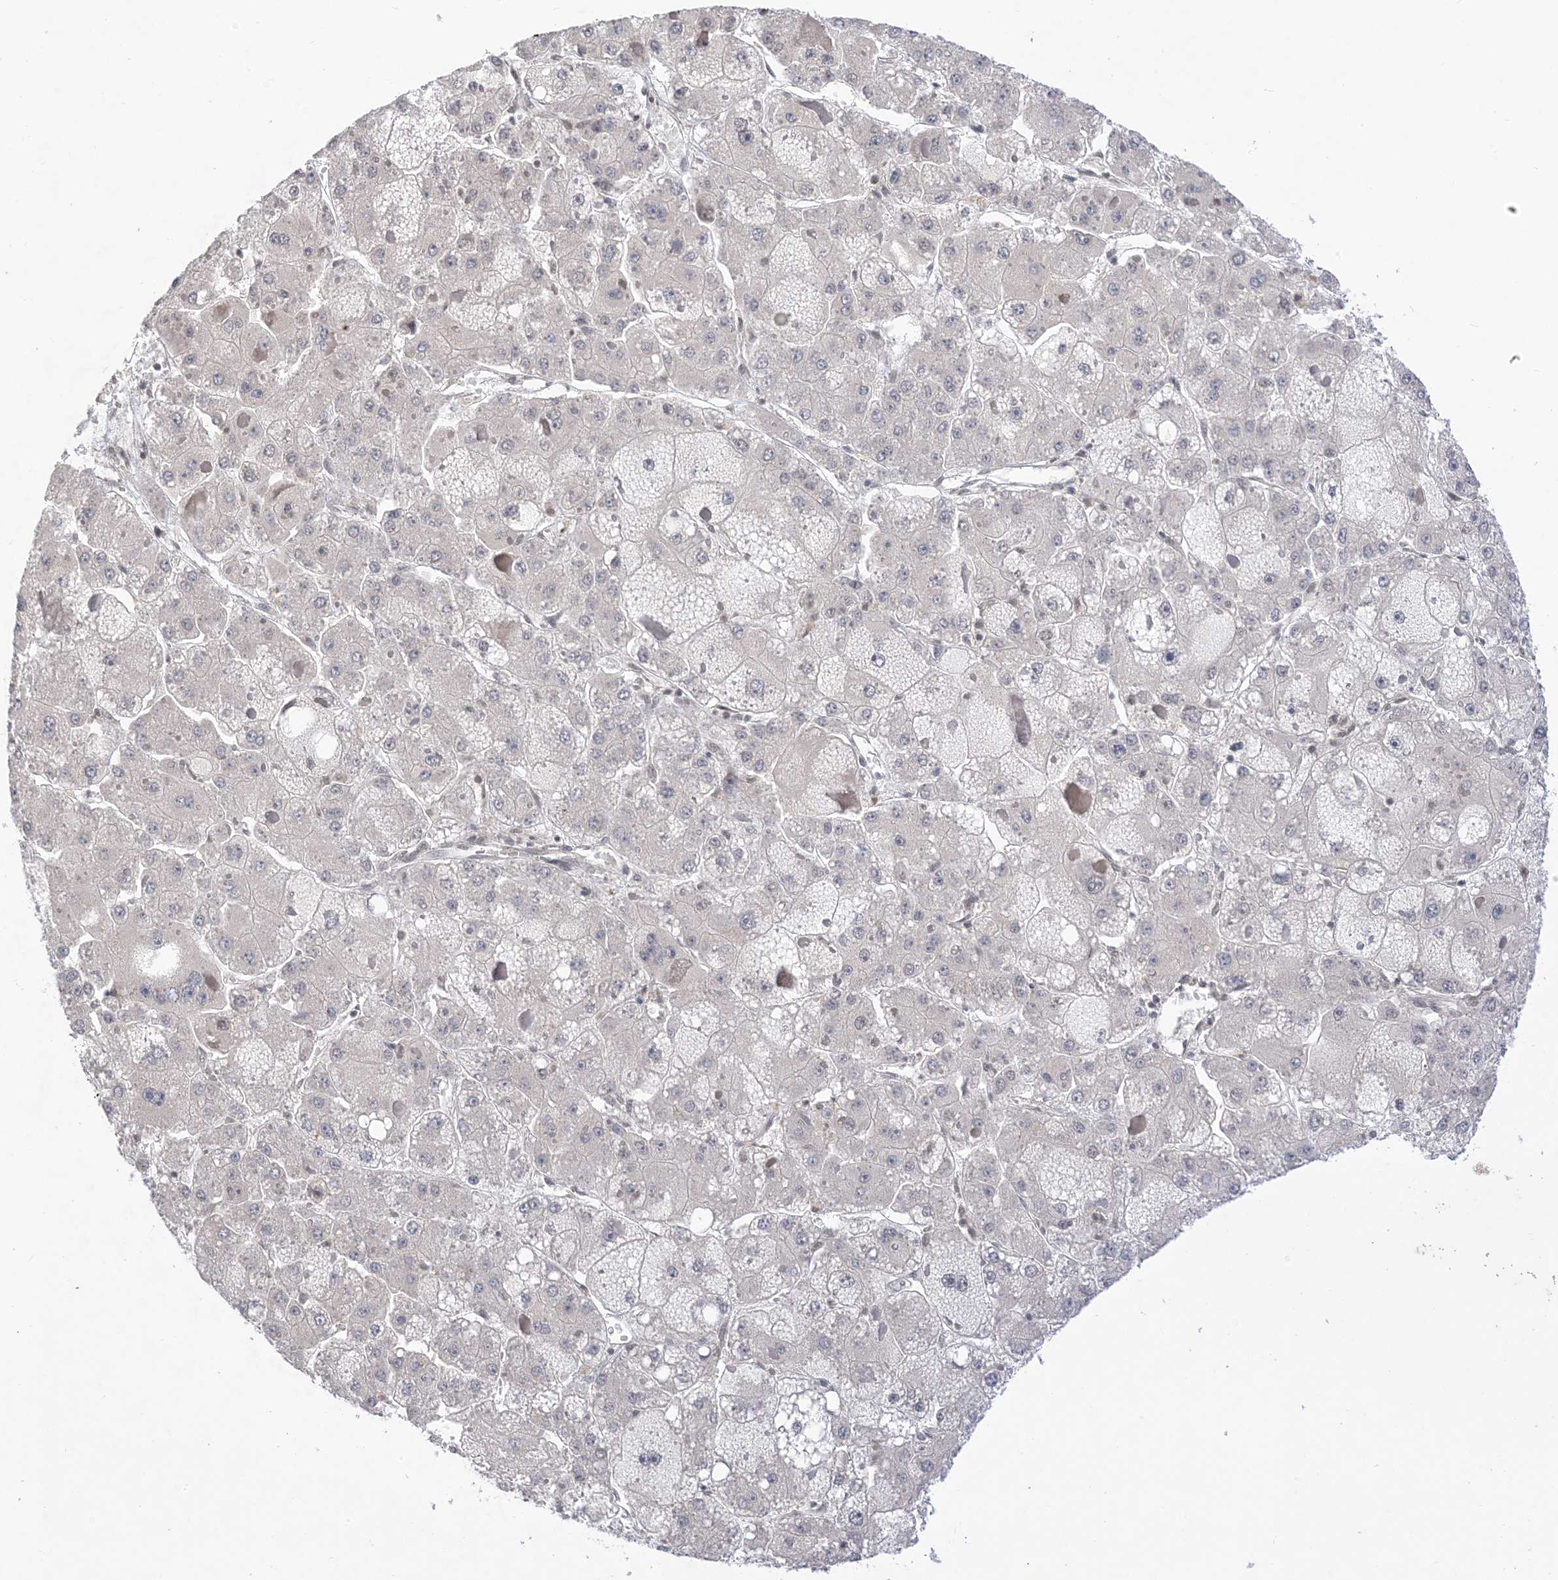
{"staining": {"intensity": "negative", "quantity": "none", "location": "none"}, "tissue": "liver cancer", "cell_type": "Tumor cells", "image_type": "cancer", "snomed": [{"axis": "morphology", "description": "Carcinoma, Hepatocellular, NOS"}, {"axis": "topography", "description": "Liver"}], "caption": "DAB immunohistochemical staining of human liver hepatocellular carcinoma shows no significant positivity in tumor cells.", "gene": "RANBP9", "patient": {"sex": "female", "age": 73}}